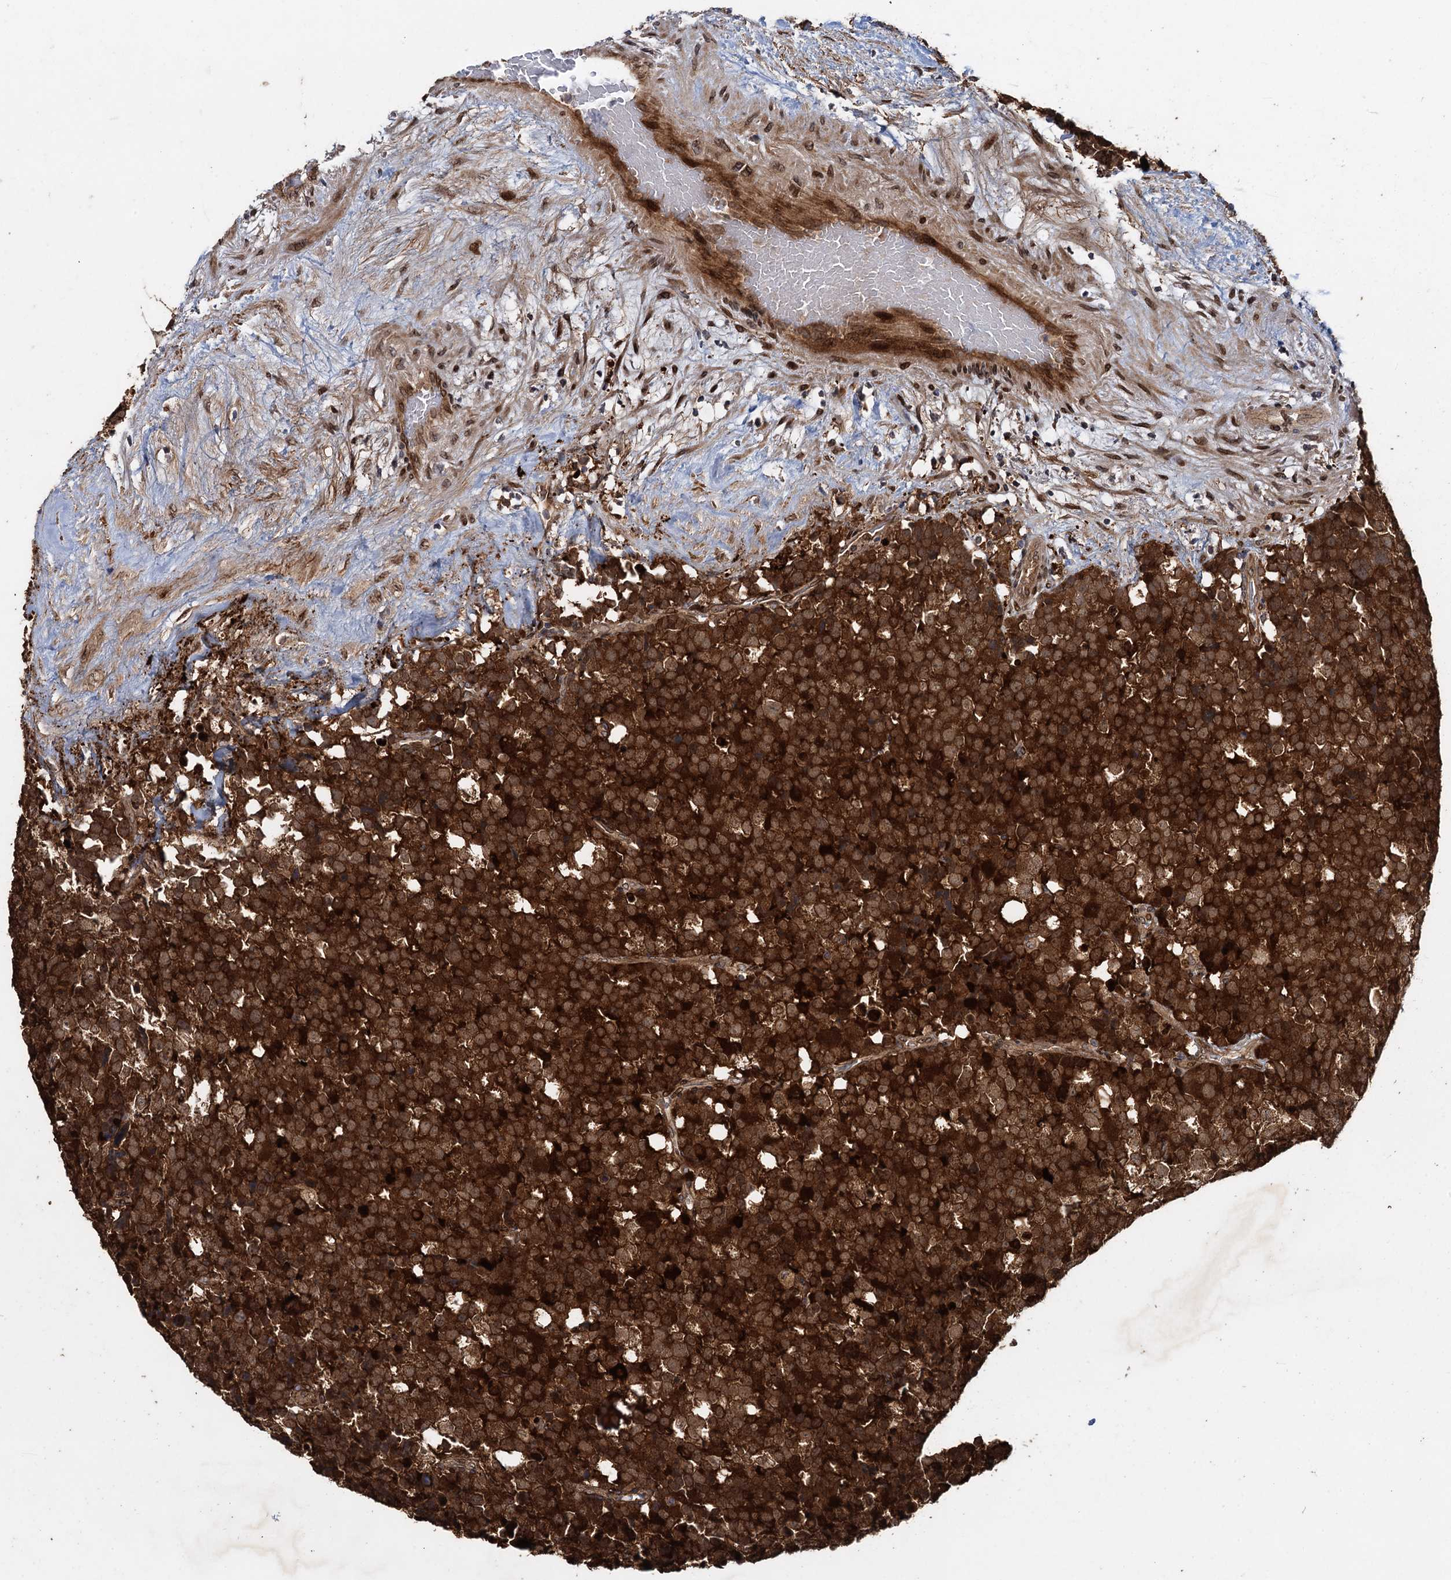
{"staining": {"intensity": "strong", "quantity": ">75%", "location": "cytoplasmic/membranous"}, "tissue": "testis cancer", "cell_type": "Tumor cells", "image_type": "cancer", "snomed": [{"axis": "morphology", "description": "Seminoma, NOS"}, {"axis": "topography", "description": "Testis"}], "caption": "A micrograph of testis cancer stained for a protein exhibits strong cytoplasmic/membranous brown staining in tumor cells.", "gene": "RHOBTB1", "patient": {"sex": "male", "age": 71}}